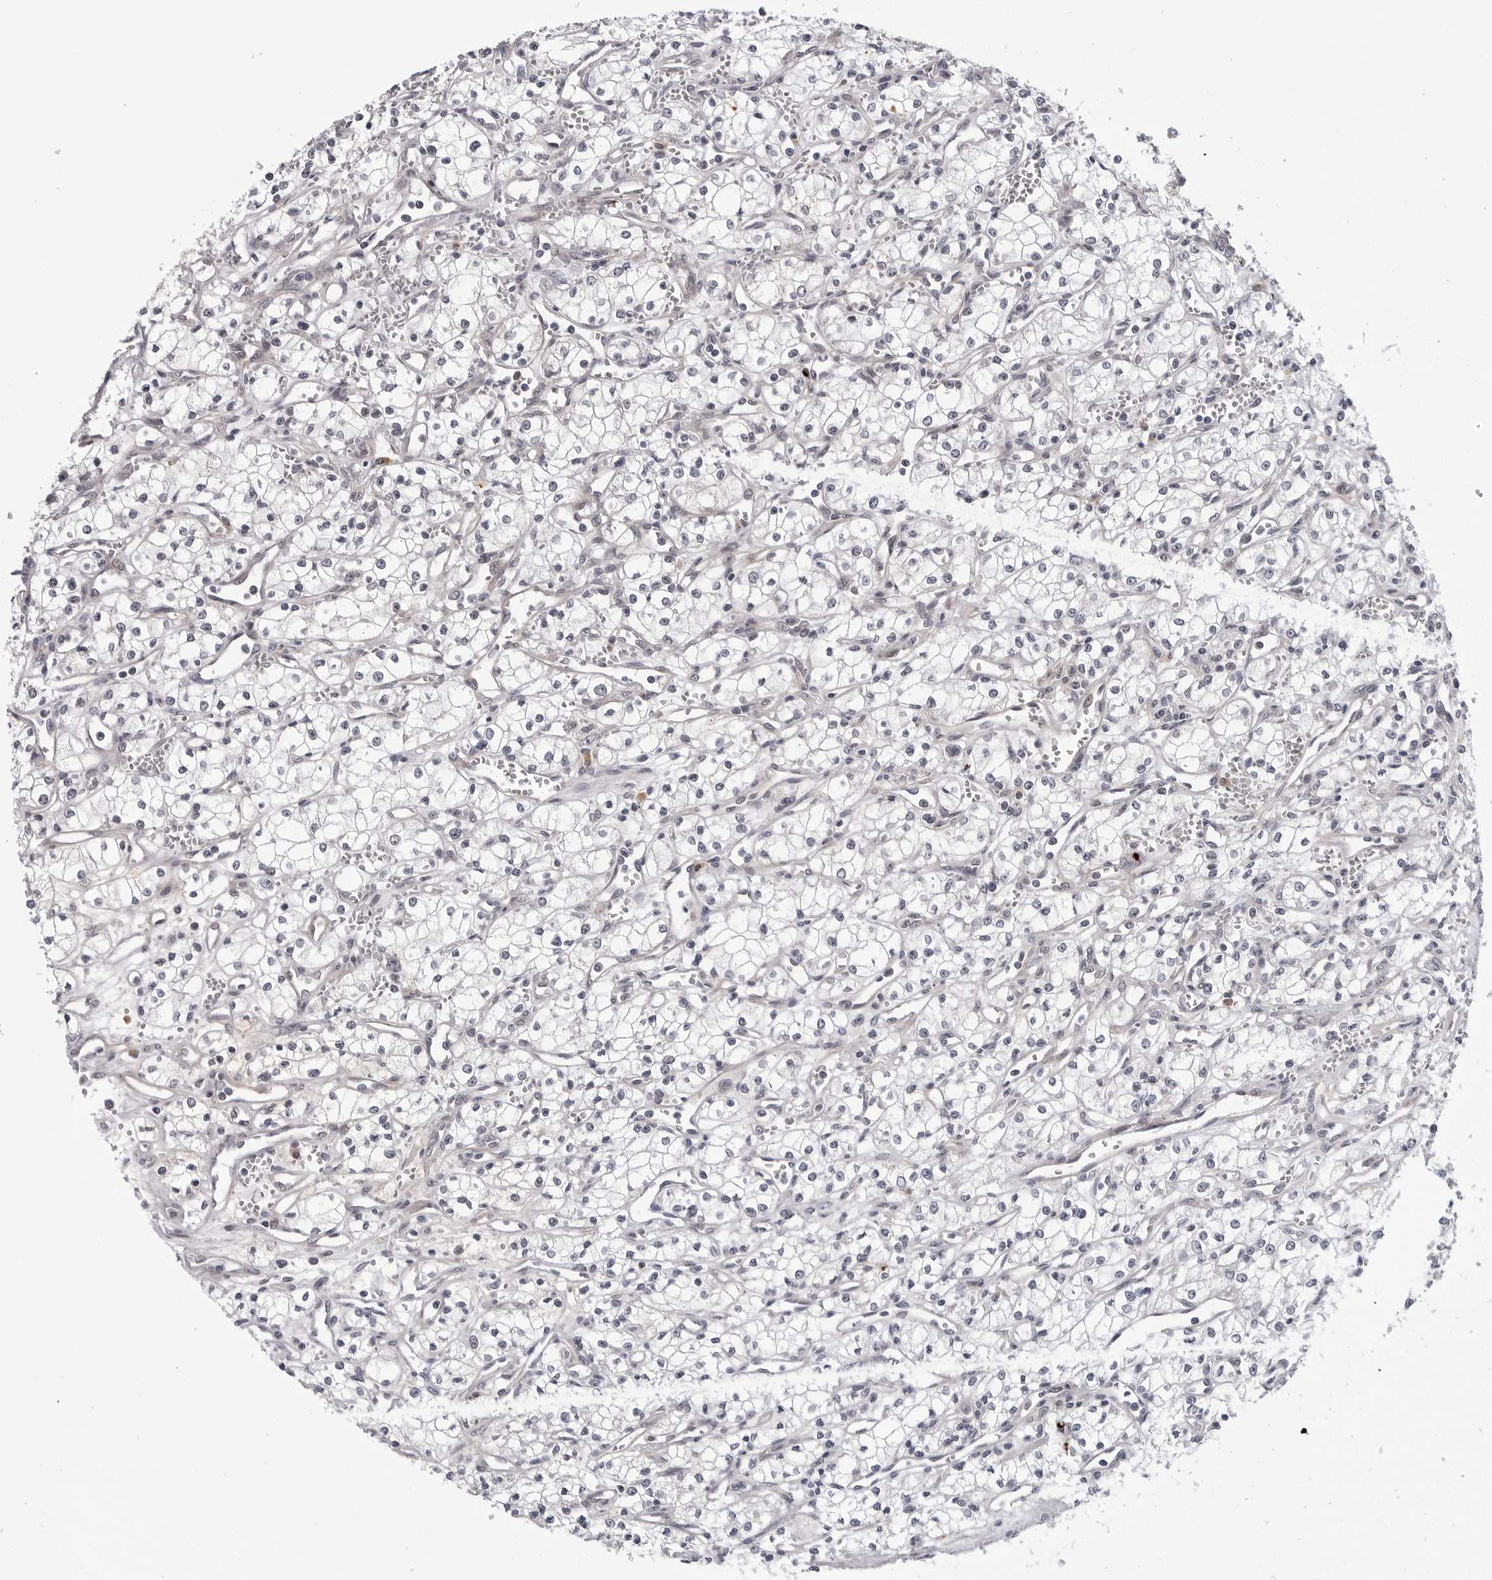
{"staining": {"intensity": "negative", "quantity": "none", "location": "none"}, "tissue": "renal cancer", "cell_type": "Tumor cells", "image_type": "cancer", "snomed": [{"axis": "morphology", "description": "Adenocarcinoma, NOS"}, {"axis": "topography", "description": "Kidney"}], "caption": "Protein analysis of renal cancer (adenocarcinoma) displays no significant staining in tumor cells.", "gene": "KIAA1614", "patient": {"sex": "male", "age": 59}}